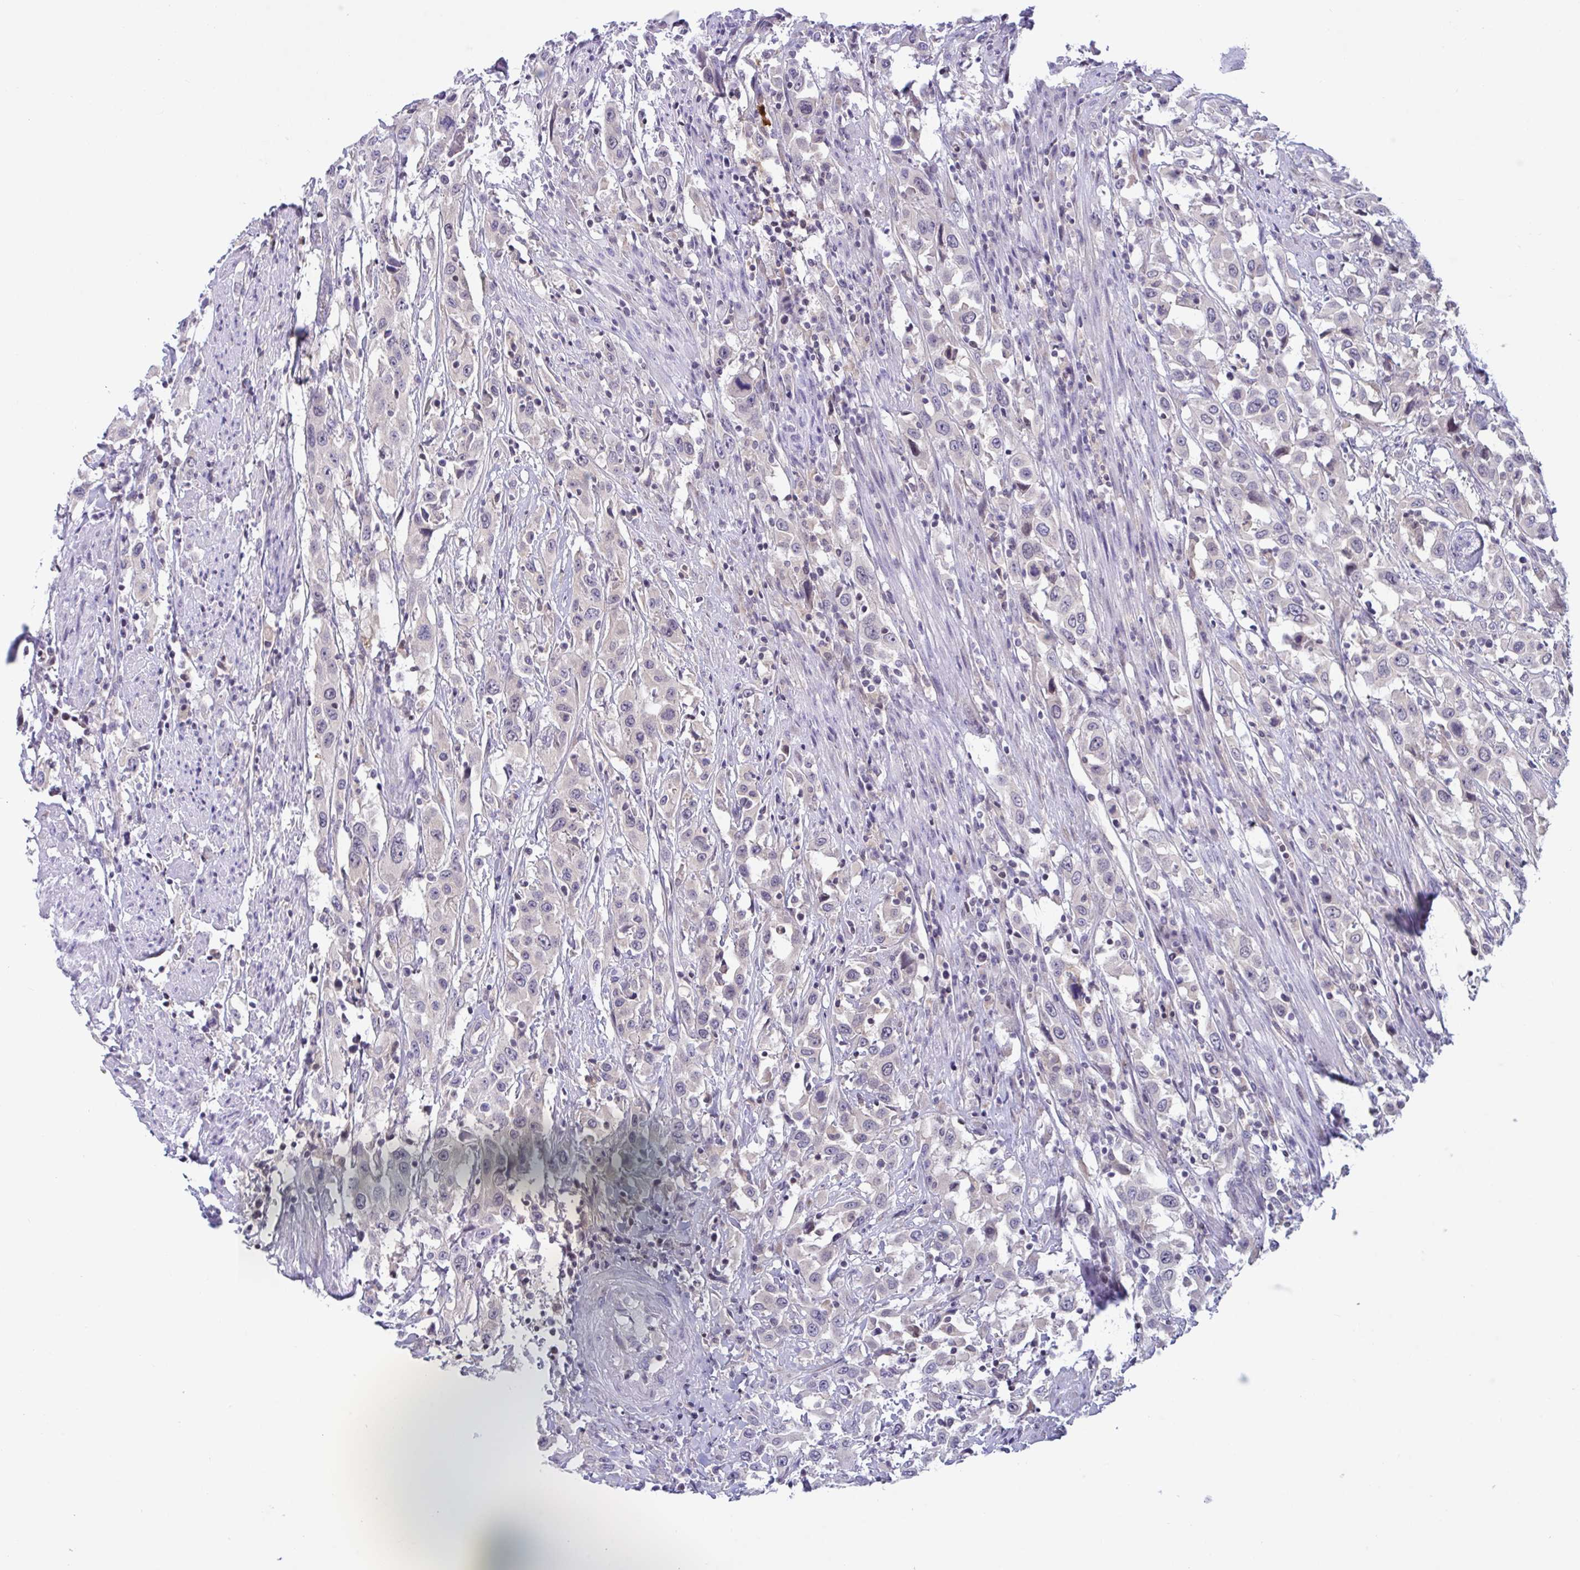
{"staining": {"intensity": "negative", "quantity": "none", "location": "none"}, "tissue": "urothelial cancer", "cell_type": "Tumor cells", "image_type": "cancer", "snomed": [{"axis": "morphology", "description": "Urothelial carcinoma, High grade"}, {"axis": "topography", "description": "Urinary bladder"}], "caption": "A high-resolution micrograph shows immunohistochemistry staining of urothelial carcinoma (high-grade), which displays no significant expression in tumor cells. (DAB (3,3'-diaminobenzidine) immunohistochemistry with hematoxylin counter stain).", "gene": "SNX11", "patient": {"sex": "male", "age": 61}}